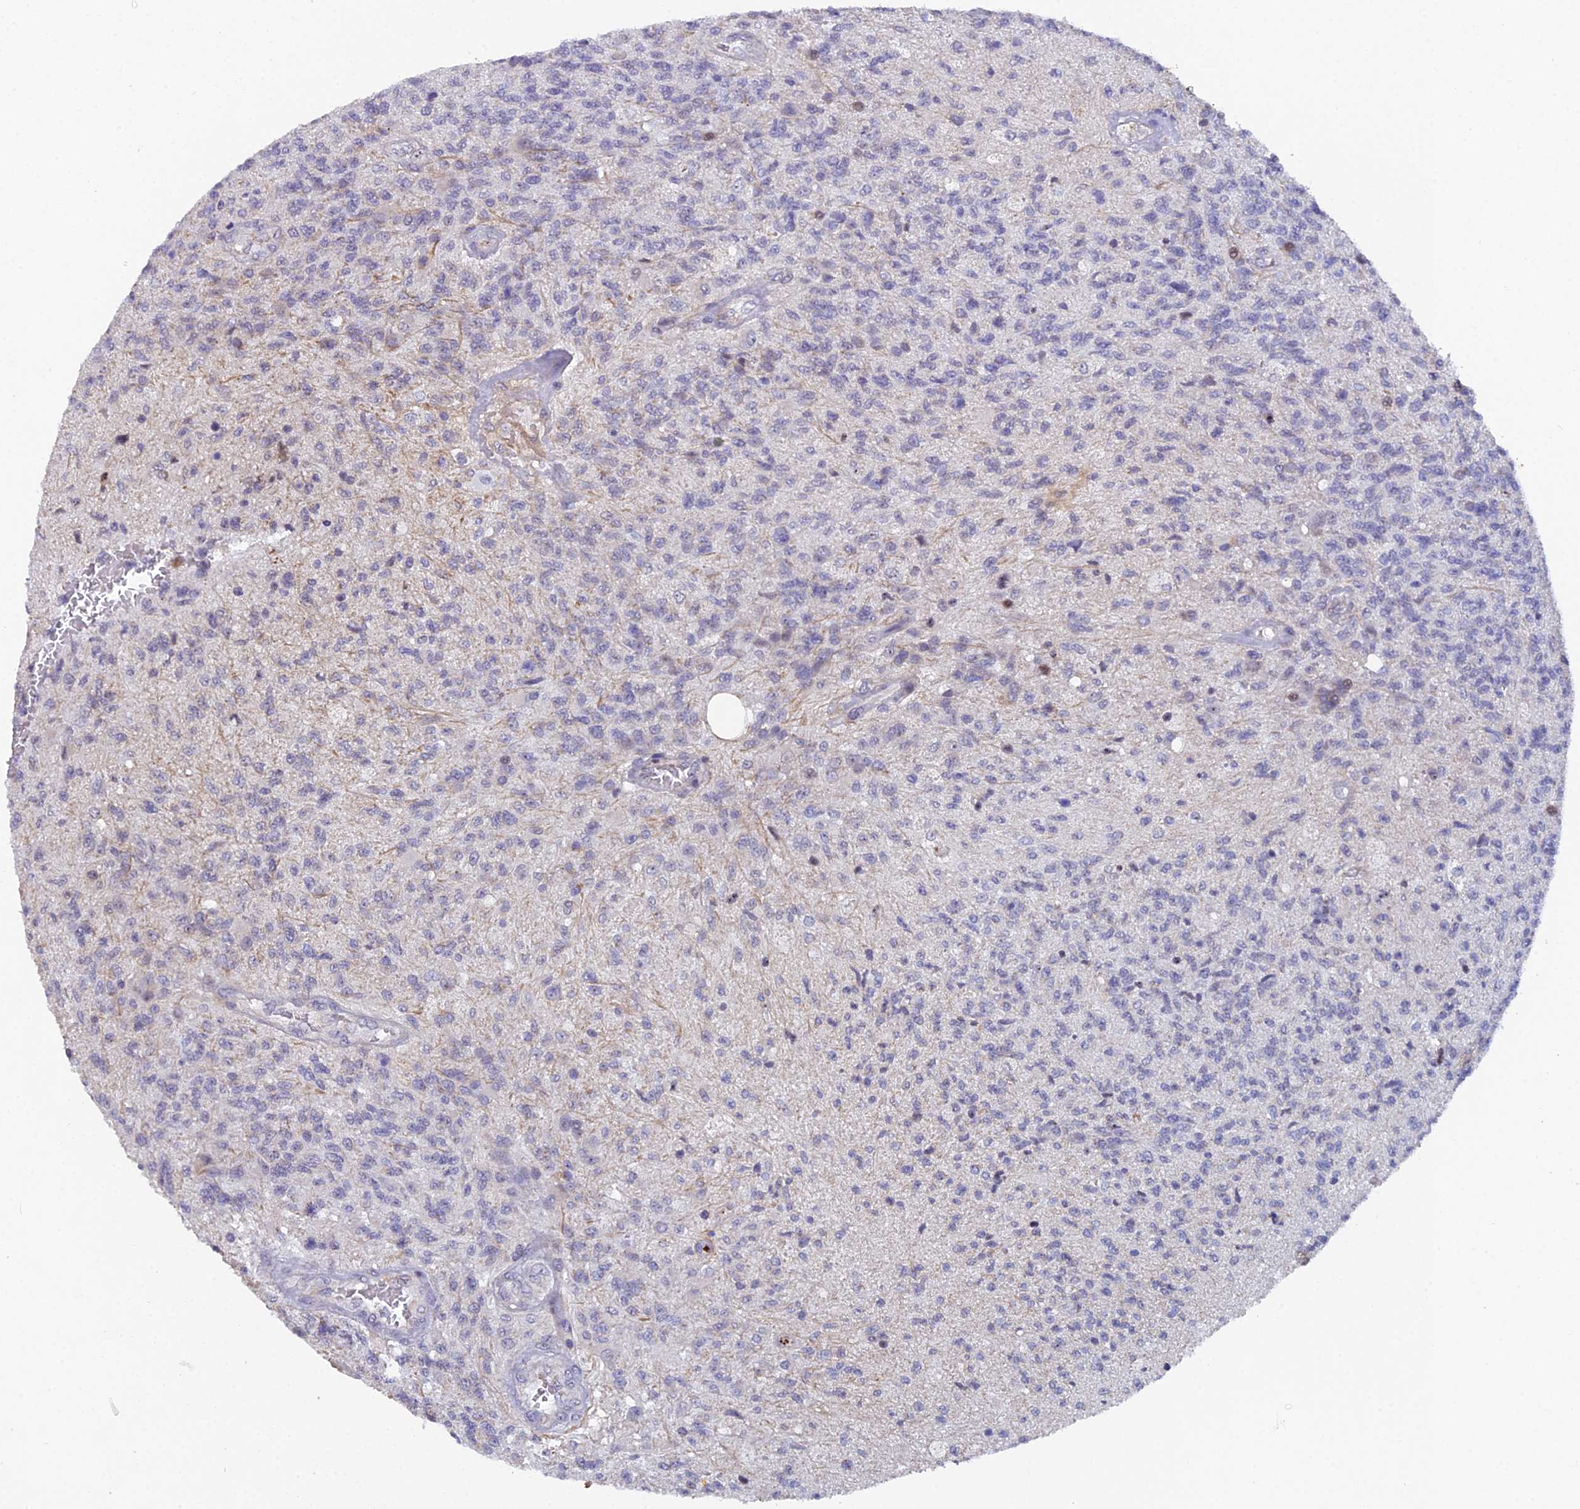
{"staining": {"intensity": "negative", "quantity": "none", "location": "none"}, "tissue": "glioma", "cell_type": "Tumor cells", "image_type": "cancer", "snomed": [{"axis": "morphology", "description": "Glioma, malignant, High grade"}, {"axis": "topography", "description": "Brain"}], "caption": "IHC photomicrograph of neoplastic tissue: human glioma stained with DAB (3,3'-diaminobenzidine) exhibits no significant protein staining in tumor cells.", "gene": "XKR9", "patient": {"sex": "male", "age": 56}}